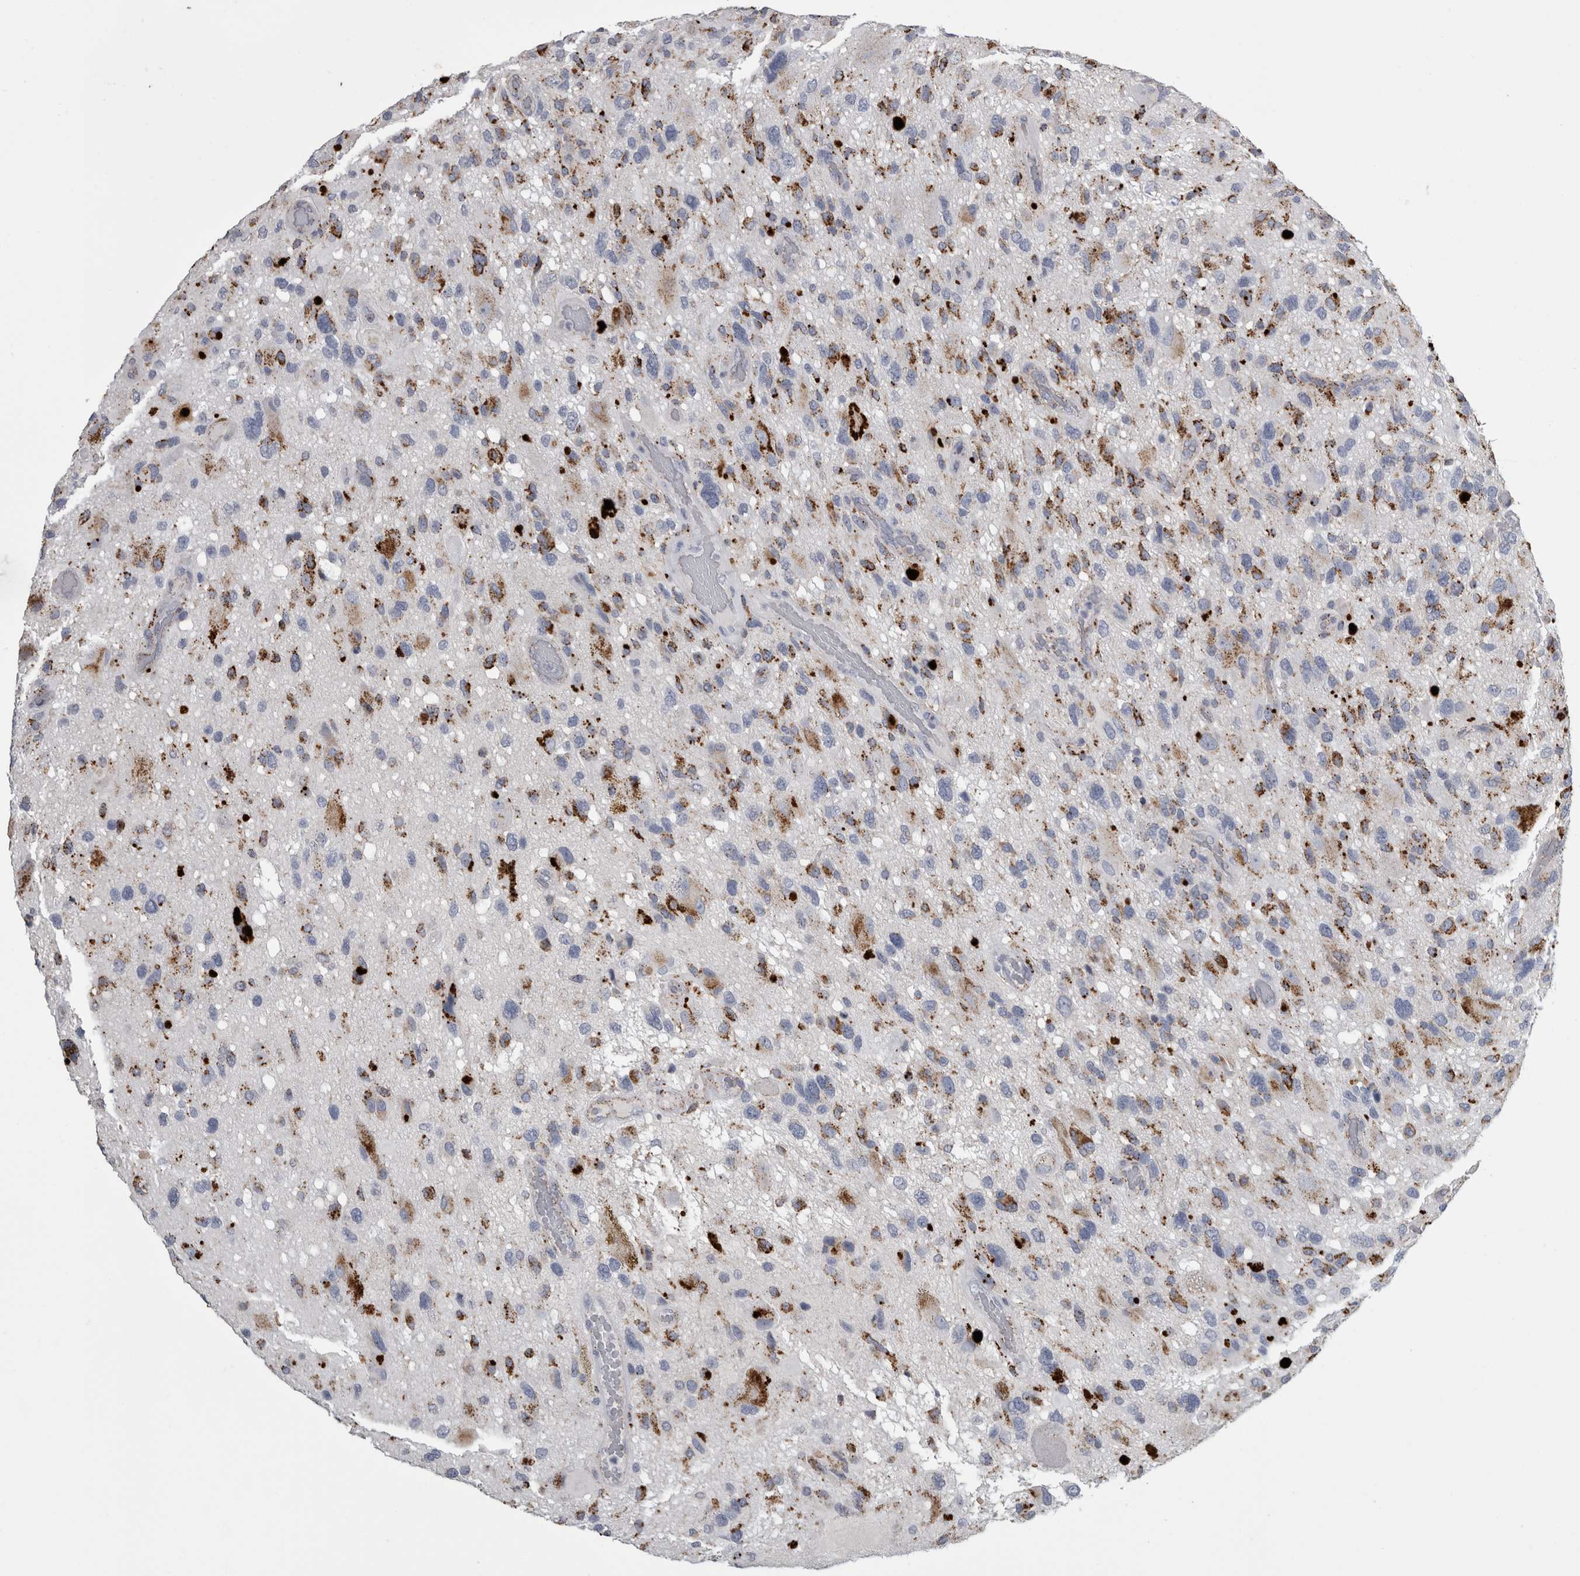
{"staining": {"intensity": "moderate", "quantity": "25%-75%", "location": "cytoplasmic/membranous"}, "tissue": "glioma", "cell_type": "Tumor cells", "image_type": "cancer", "snomed": [{"axis": "morphology", "description": "Glioma, malignant, High grade"}, {"axis": "topography", "description": "Brain"}], "caption": "Moderate cytoplasmic/membranous protein staining is present in about 25%-75% of tumor cells in malignant glioma (high-grade).", "gene": "DPP7", "patient": {"sex": "male", "age": 33}}